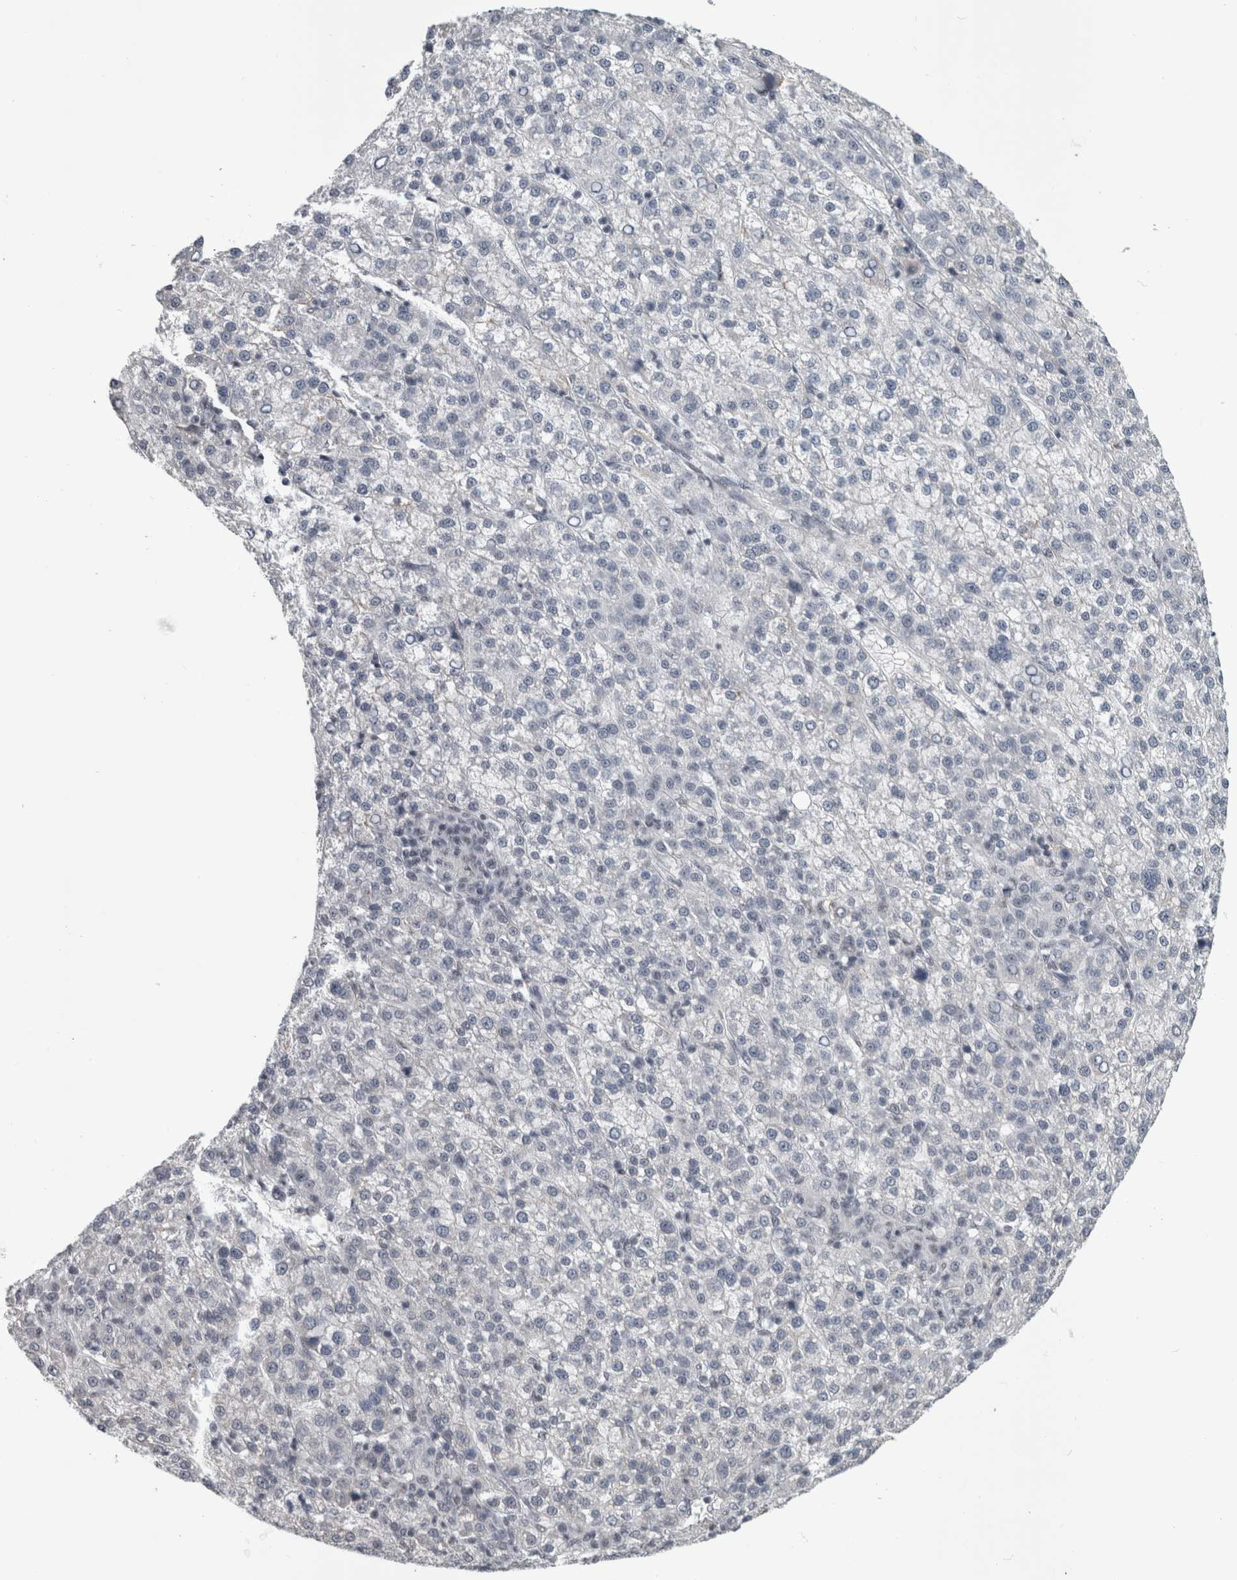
{"staining": {"intensity": "negative", "quantity": "none", "location": "none"}, "tissue": "liver cancer", "cell_type": "Tumor cells", "image_type": "cancer", "snomed": [{"axis": "morphology", "description": "Carcinoma, Hepatocellular, NOS"}, {"axis": "topography", "description": "Liver"}], "caption": "Liver cancer (hepatocellular carcinoma) was stained to show a protein in brown. There is no significant staining in tumor cells.", "gene": "ARID4B", "patient": {"sex": "female", "age": 58}}